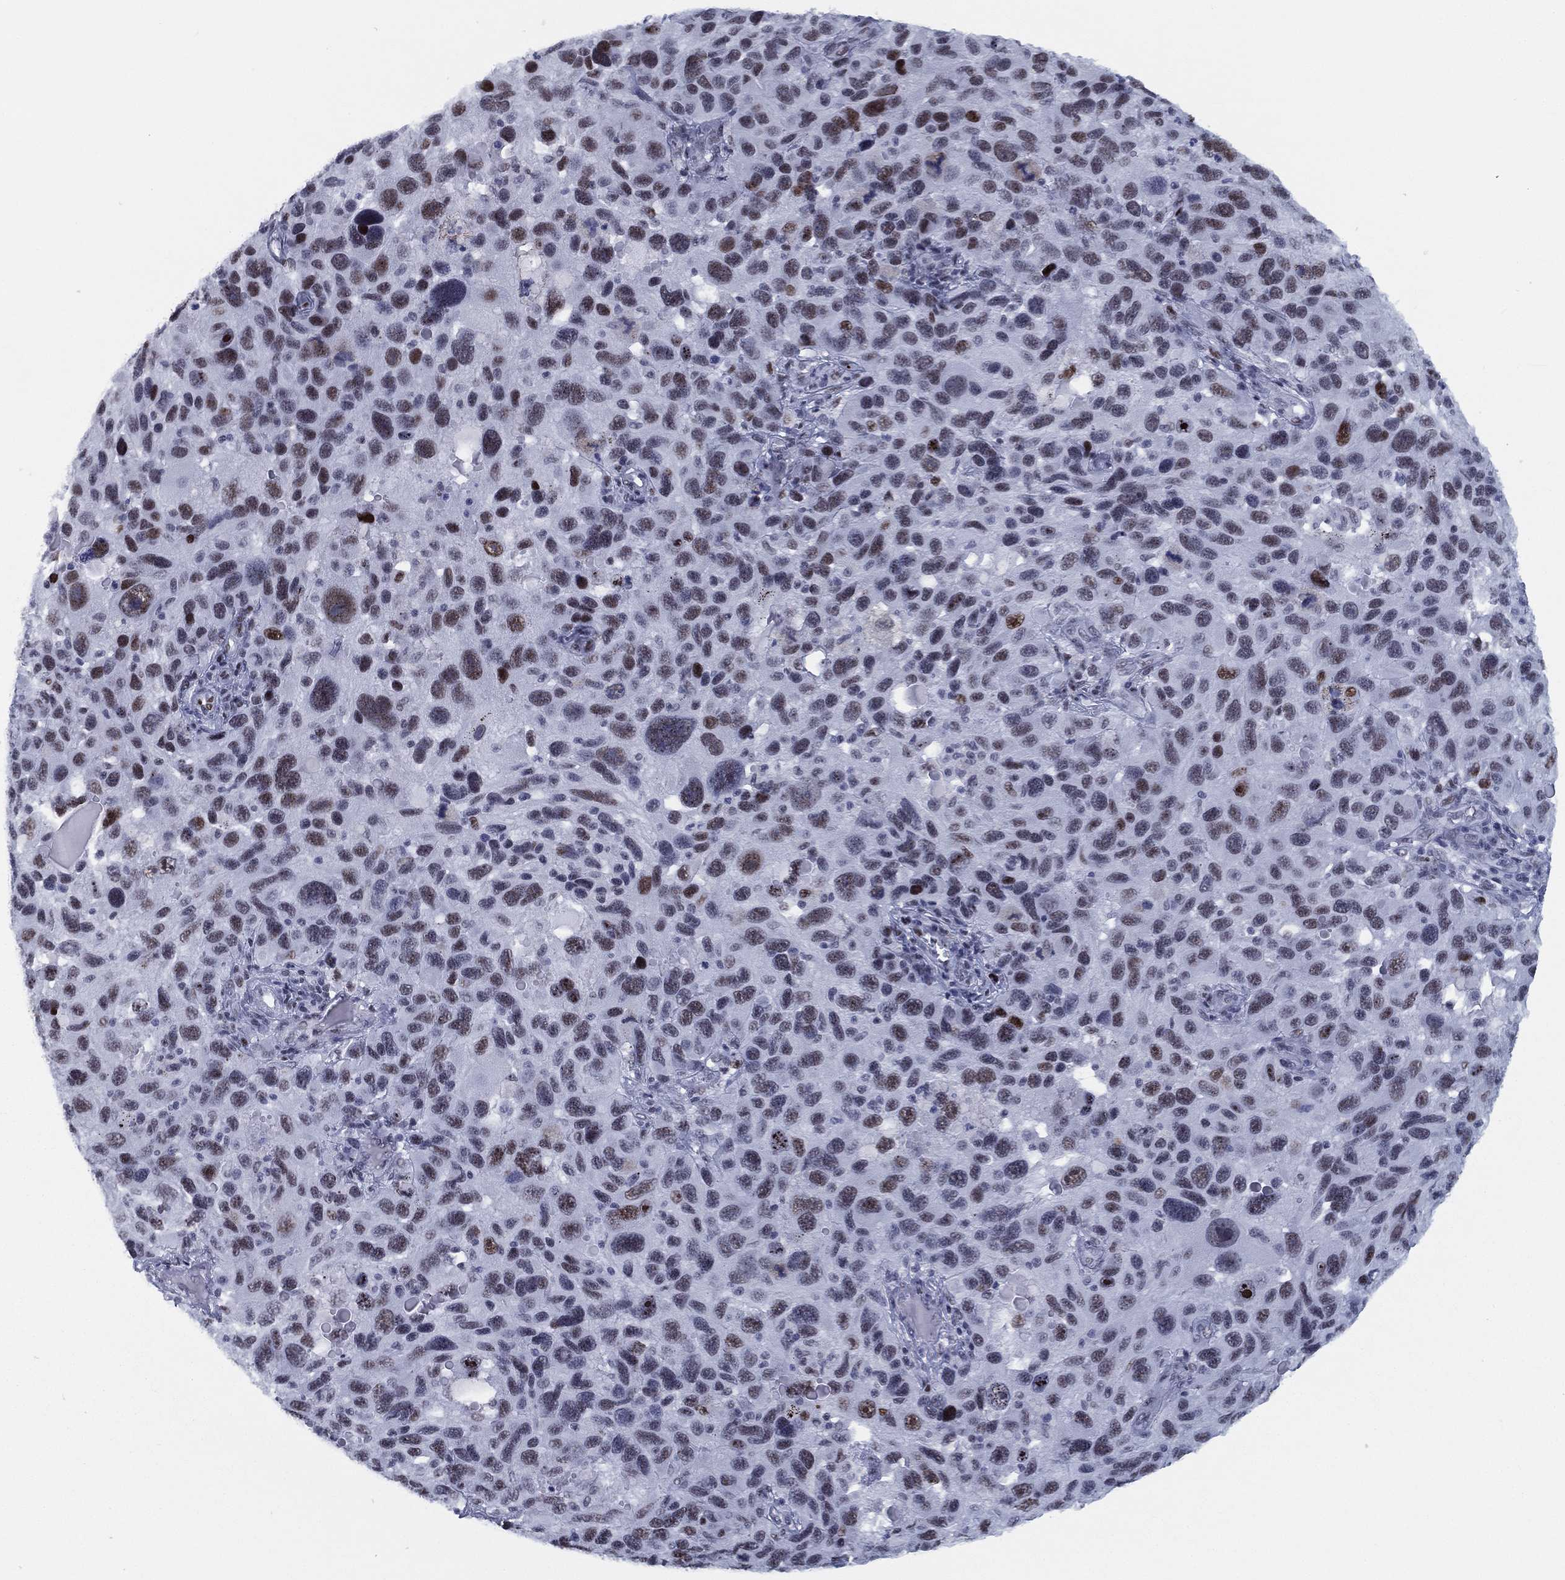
{"staining": {"intensity": "moderate", "quantity": "<25%", "location": "nuclear"}, "tissue": "melanoma", "cell_type": "Tumor cells", "image_type": "cancer", "snomed": [{"axis": "morphology", "description": "Malignant melanoma, NOS"}, {"axis": "topography", "description": "Skin"}], "caption": "Melanoma was stained to show a protein in brown. There is low levels of moderate nuclear expression in approximately <25% of tumor cells. The staining is performed using DAB (3,3'-diaminobenzidine) brown chromogen to label protein expression. The nuclei are counter-stained blue using hematoxylin.", "gene": "CYB561D2", "patient": {"sex": "male", "age": 53}}